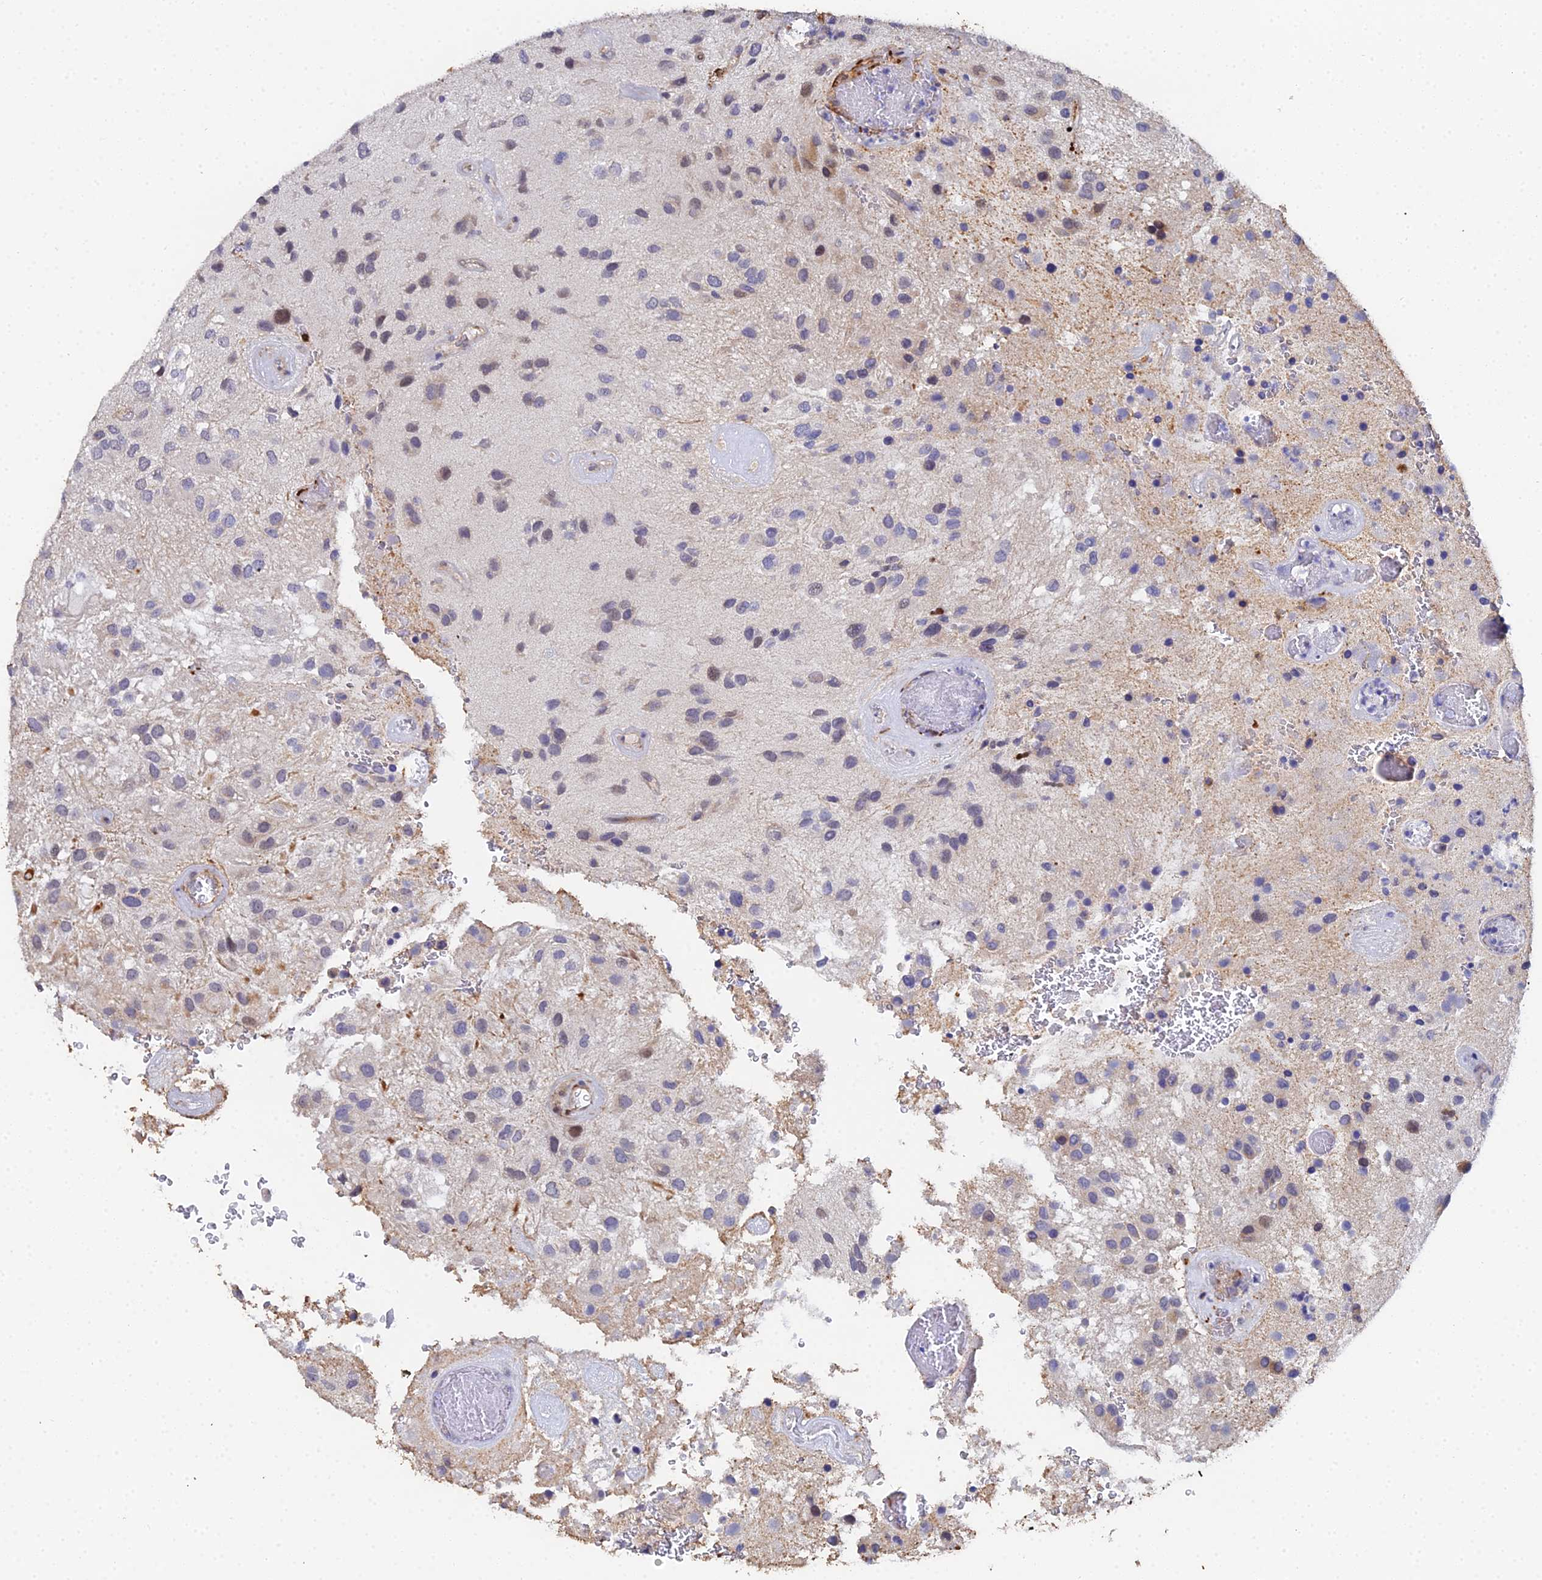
{"staining": {"intensity": "negative", "quantity": "none", "location": "none"}, "tissue": "glioma", "cell_type": "Tumor cells", "image_type": "cancer", "snomed": [{"axis": "morphology", "description": "Glioma, malignant, Low grade"}, {"axis": "topography", "description": "Brain"}], "caption": "DAB immunohistochemical staining of malignant glioma (low-grade) demonstrates no significant expression in tumor cells.", "gene": "ENSG00000268674", "patient": {"sex": "male", "age": 66}}